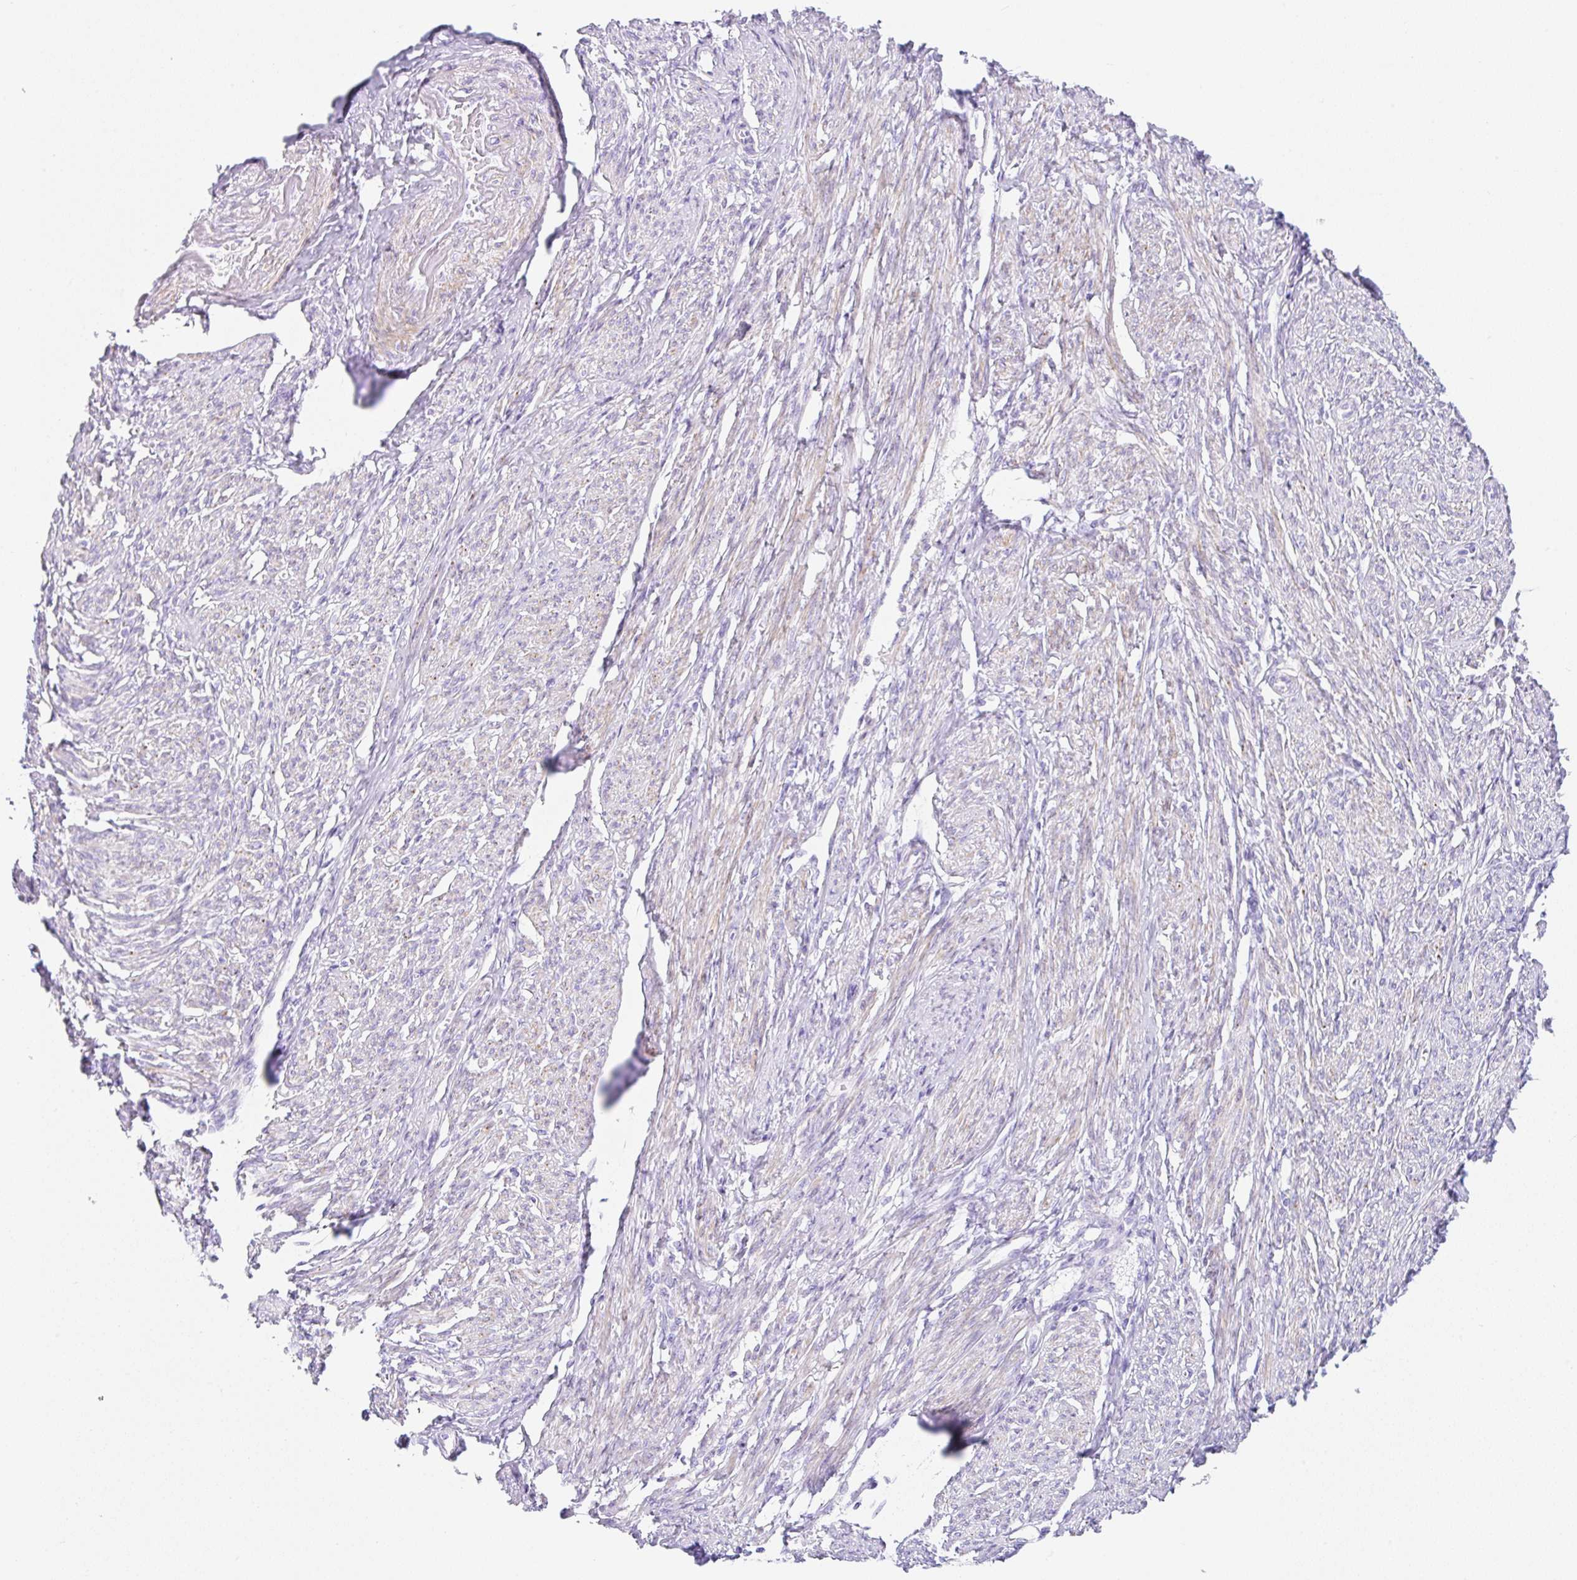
{"staining": {"intensity": "strong", "quantity": "25%-75%", "location": "cytoplasmic/membranous"}, "tissue": "smooth muscle", "cell_type": "Smooth muscle cells", "image_type": "normal", "snomed": [{"axis": "morphology", "description": "Normal tissue, NOS"}, {"axis": "topography", "description": "Smooth muscle"}], "caption": "Approximately 25%-75% of smooth muscle cells in benign smooth muscle exhibit strong cytoplasmic/membranous protein staining as visualized by brown immunohistochemical staining.", "gene": "CLDND2", "patient": {"sex": "female", "age": 65}}